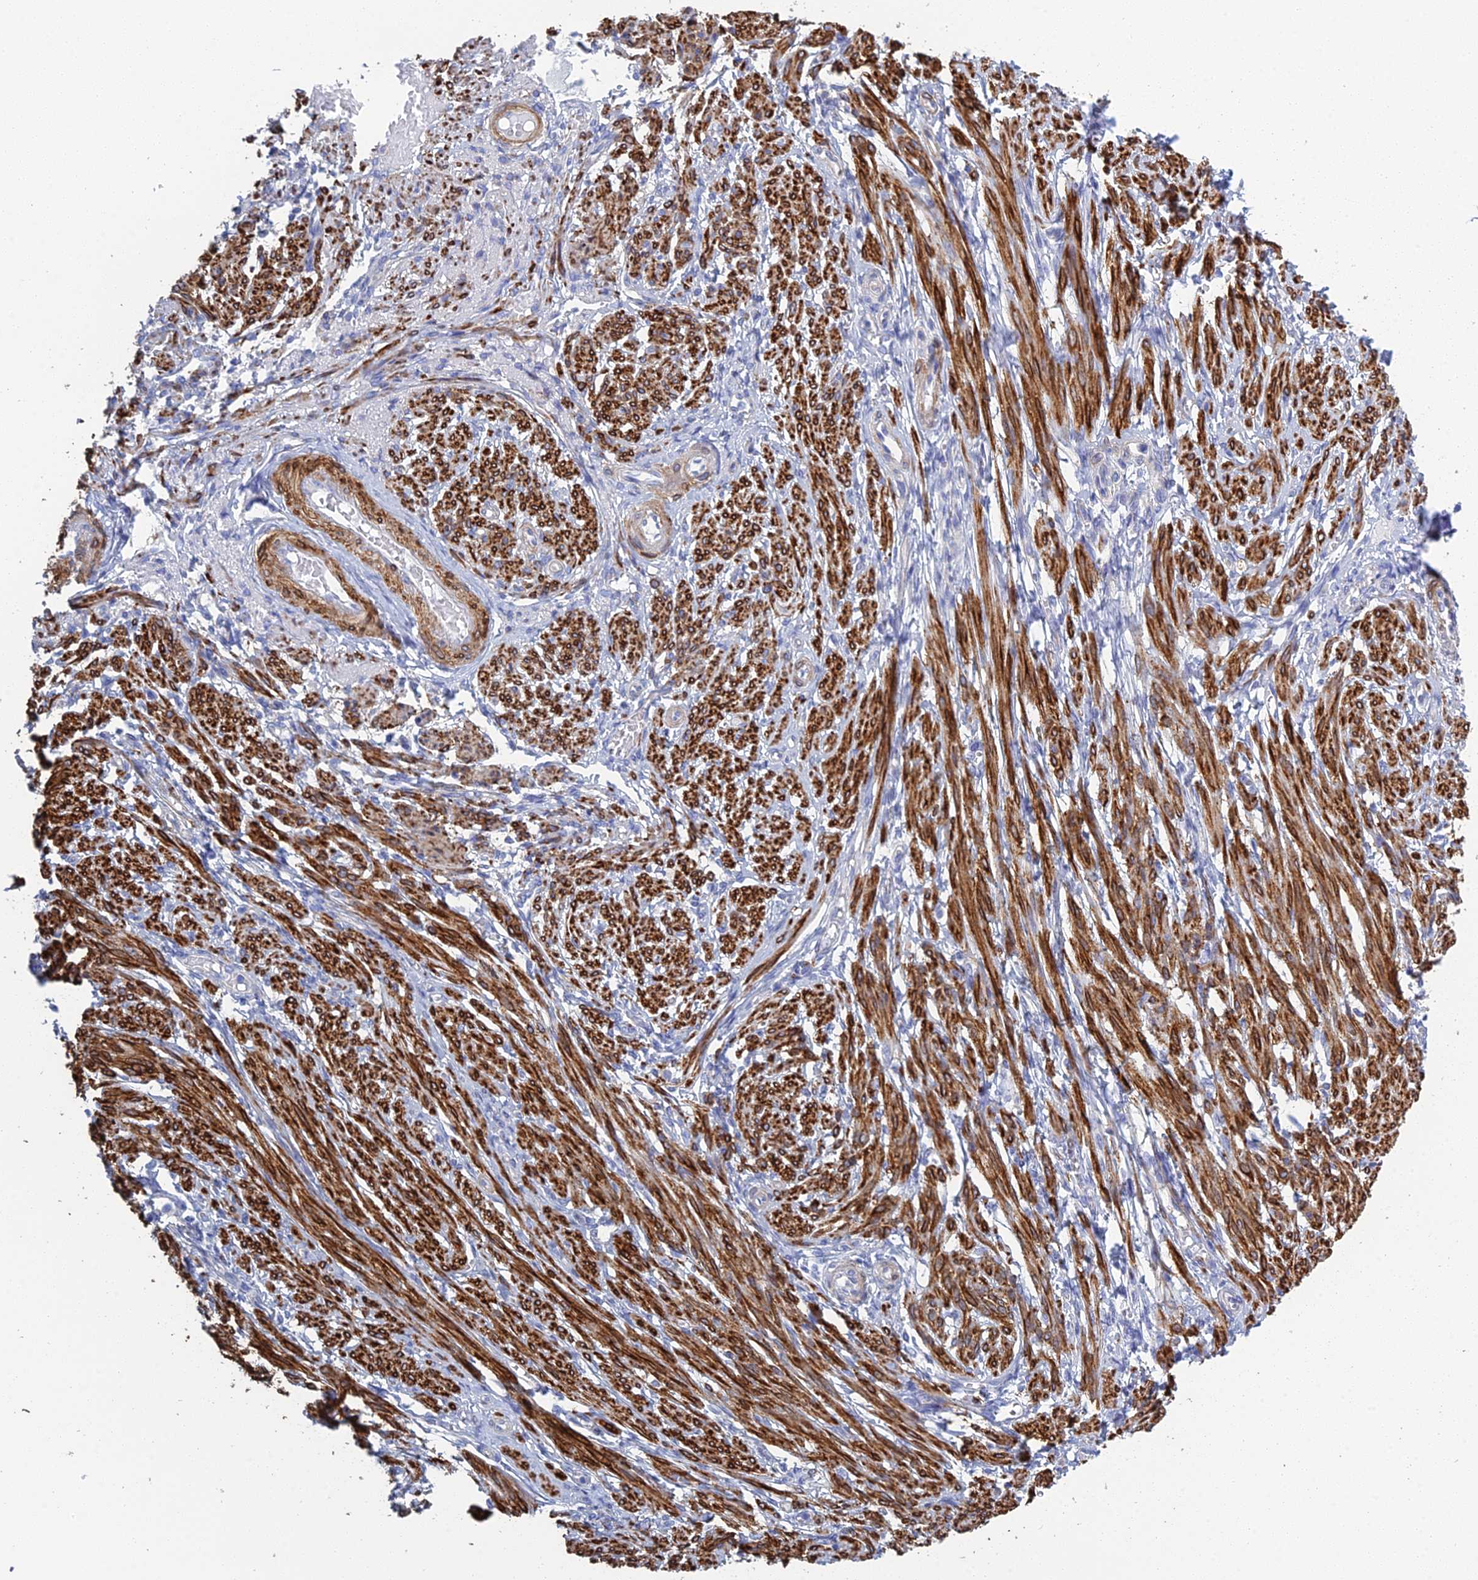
{"staining": {"intensity": "strong", "quantity": "25%-75%", "location": "cytoplasmic/membranous"}, "tissue": "smooth muscle", "cell_type": "Smooth muscle cells", "image_type": "normal", "snomed": [{"axis": "morphology", "description": "Normal tissue, NOS"}, {"axis": "topography", "description": "Smooth muscle"}], "caption": "Smooth muscle stained for a protein reveals strong cytoplasmic/membranous positivity in smooth muscle cells. (brown staining indicates protein expression, while blue staining denotes nuclei).", "gene": "PCDHA8", "patient": {"sex": "female", "age": 39}}